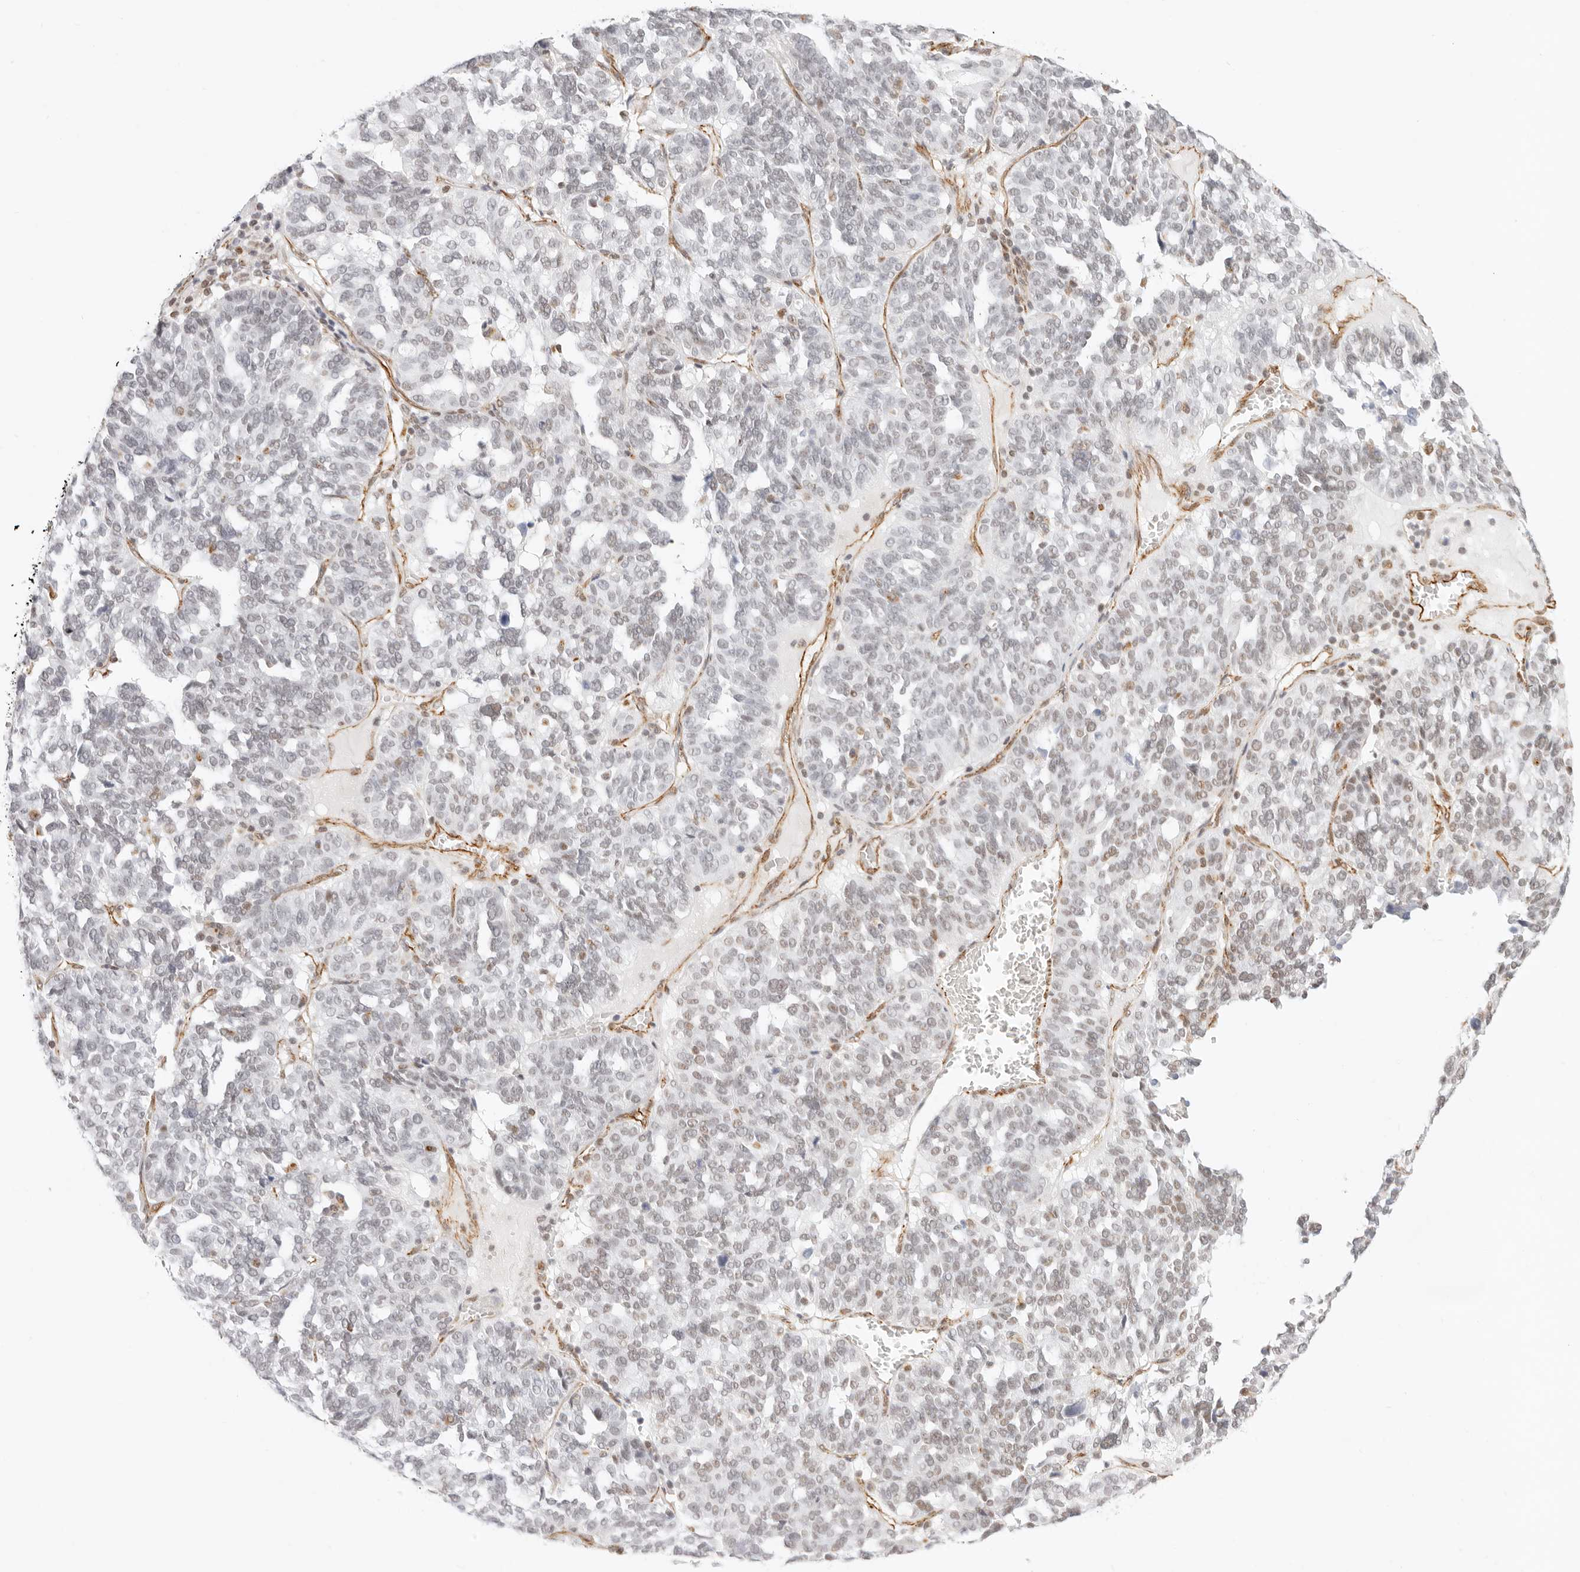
{"staining": {"intensity": "weak", "quantity": "<25%", "location": "nuclear"}, "tissue": "ovarian cancer", "cell_type": "Tumor cells", "image_type": "cancer", "snomed": [{"axis": "morphology", "description": "Cystadenocarcinoma, serous, NOS"}, {"axis": "topography", "description": "Ovary"}], "caption": "An IHC micrograph of ovarian cancer (serous cystadenocarcinoma) is shown. There is no staining in tumor cells of ovarian cancer (serous cystadenocarcinoma).", "gene": "ZC3H11A", "patient": {"sex": "female", "age": 59}}